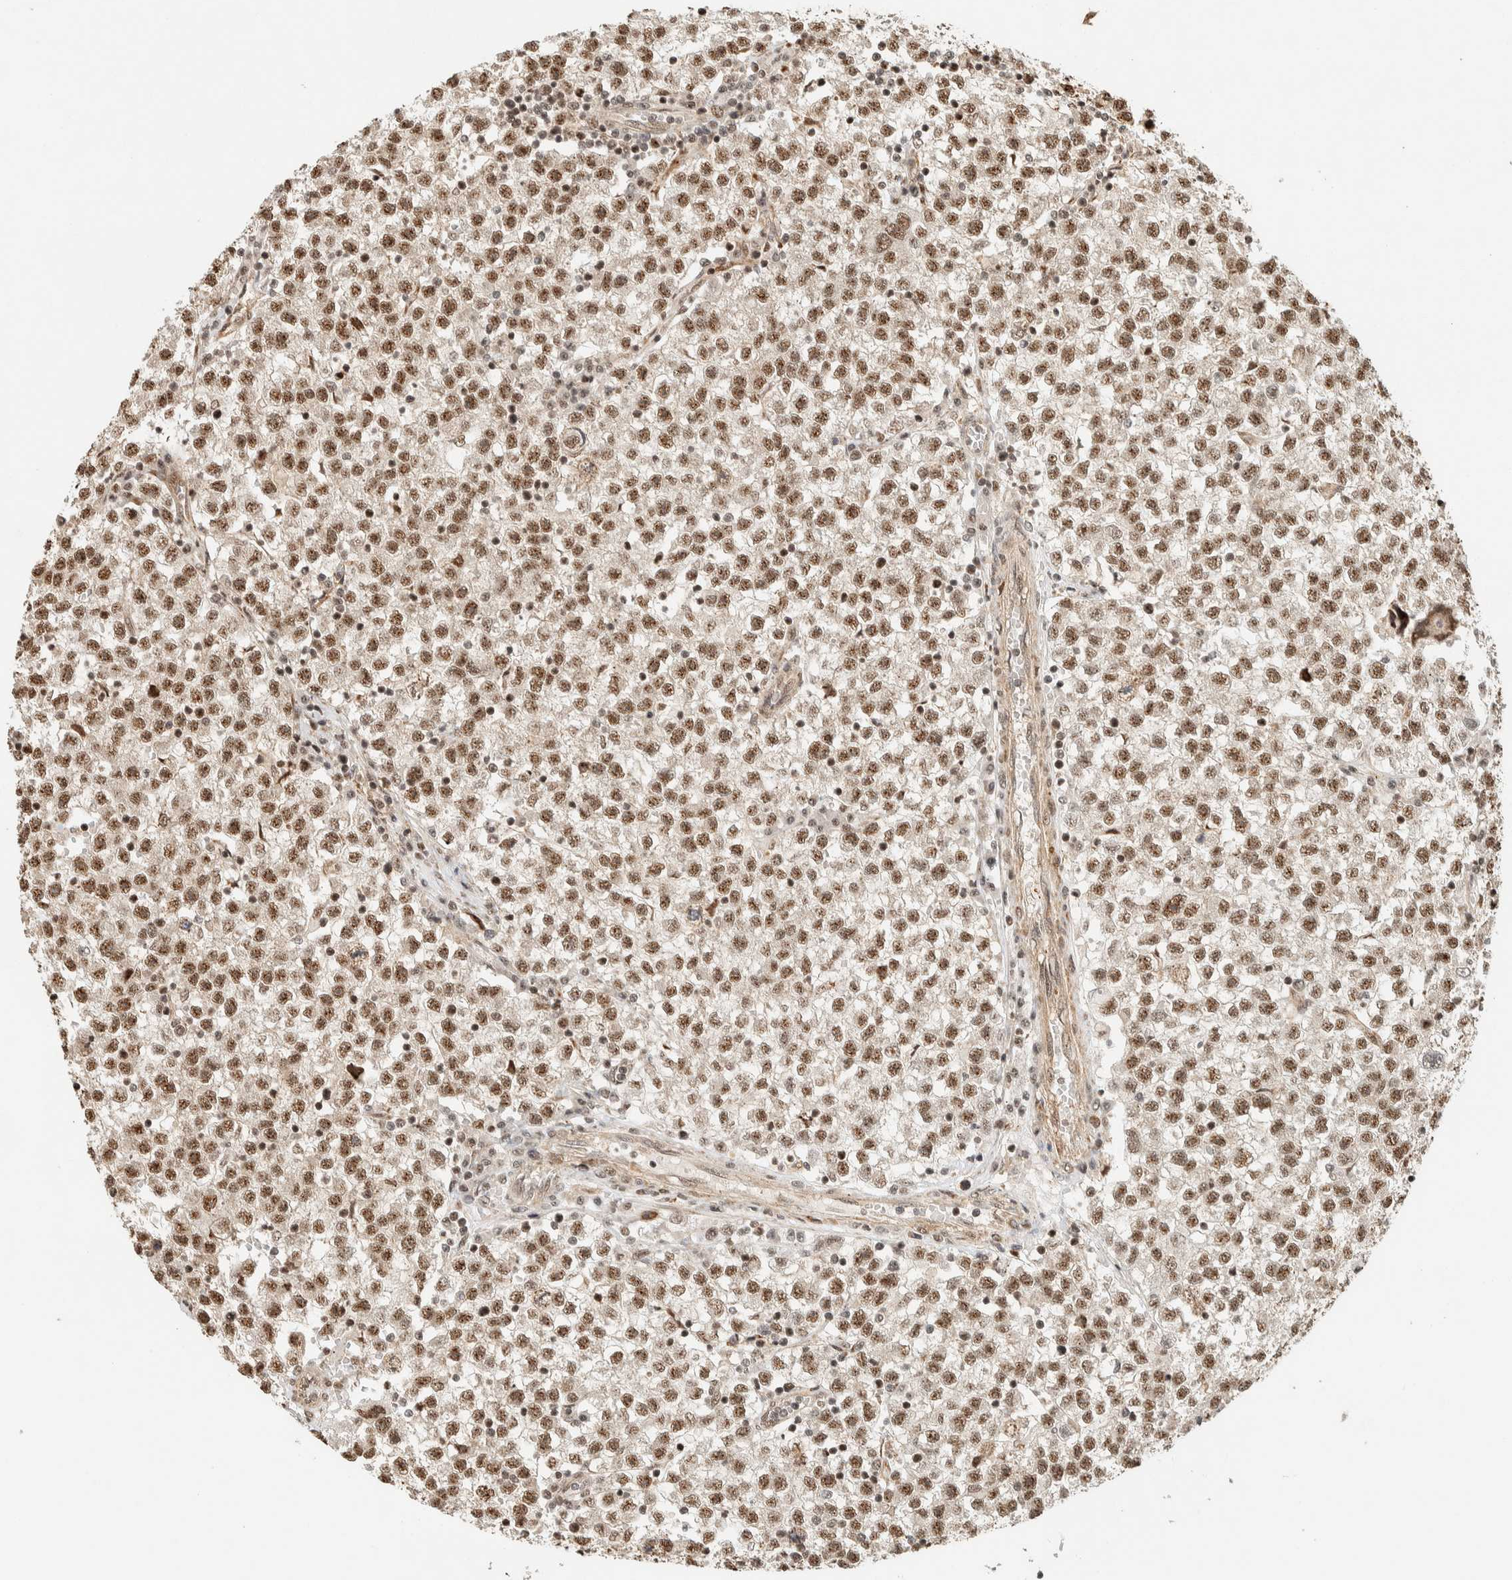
{"staining": {"intensity": "moderate", "quantity": ">75%", "location": "nuclear"}, "tissue": "testis cancer", "cell_type": "Tumor cells", "image_type": "cancer", "snomed": [{"axis": "morphology", "description": "Seminoma, NOS"}, {"axis": "topography", "description": "Testis"}], "caption": "An image of seminoma (testis) stained for a protein displays moderate nuclear brown staining in tumor cells.", "gene": "SIK1", "patient": {"sex": "male", "age": 22}}